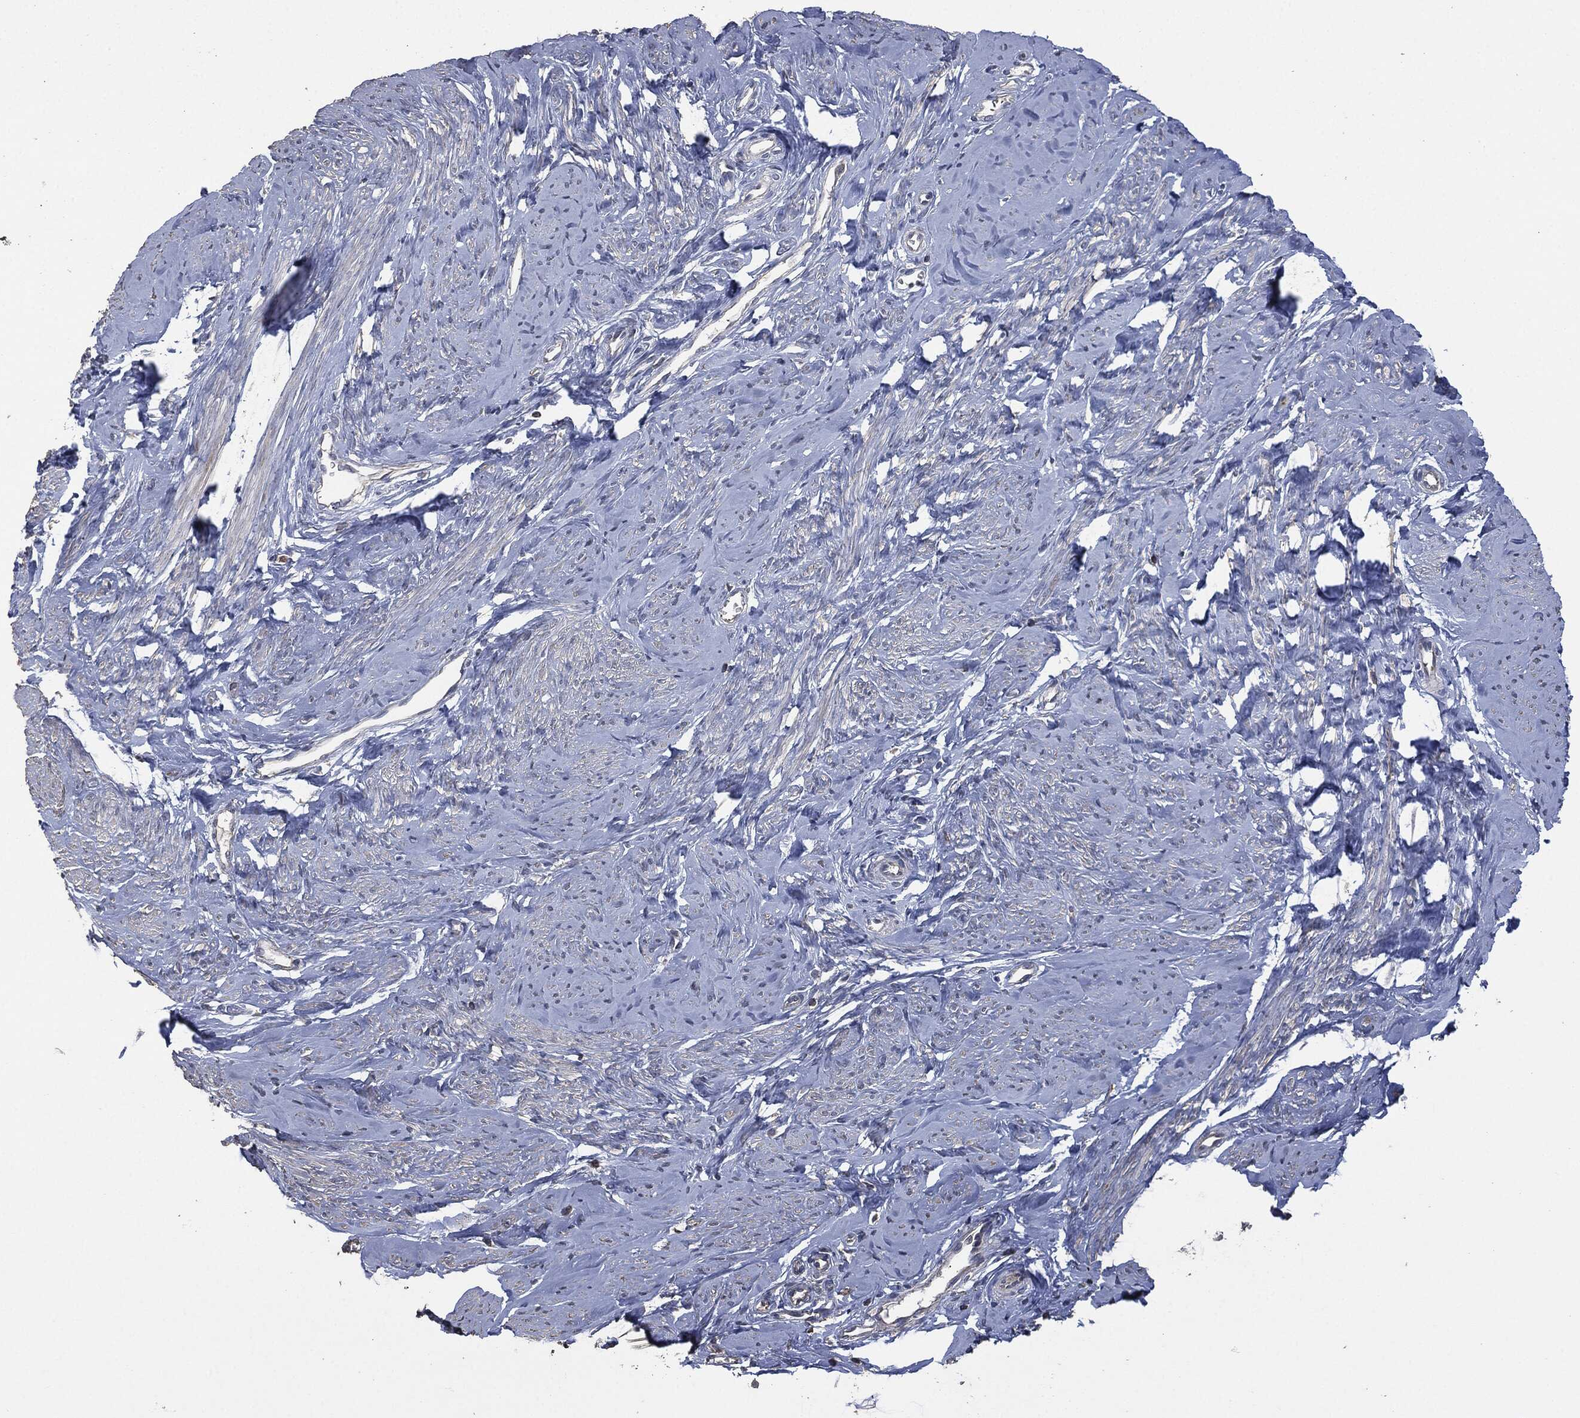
{"staining": {"intensity": "moderate", "quantity": "<25%", "location": "cytoplasmic/membranous"}, "tissue": "smooth muscle", "cell_type": "Smooth muscle cells", "image_type": "normal", "snomed": [{"axis": "morphology", "description": "Normal tissue, NOS"}, {"axis": "topography", "description": "Smooth muscle"}], "caption": "Moderate cytoplasmic/membranous staining is identified in about <25% of smooth muscle cells in benign smooth muscle.", "gene": "MSLN", "patient": {"sex": "female", "age": 48}}